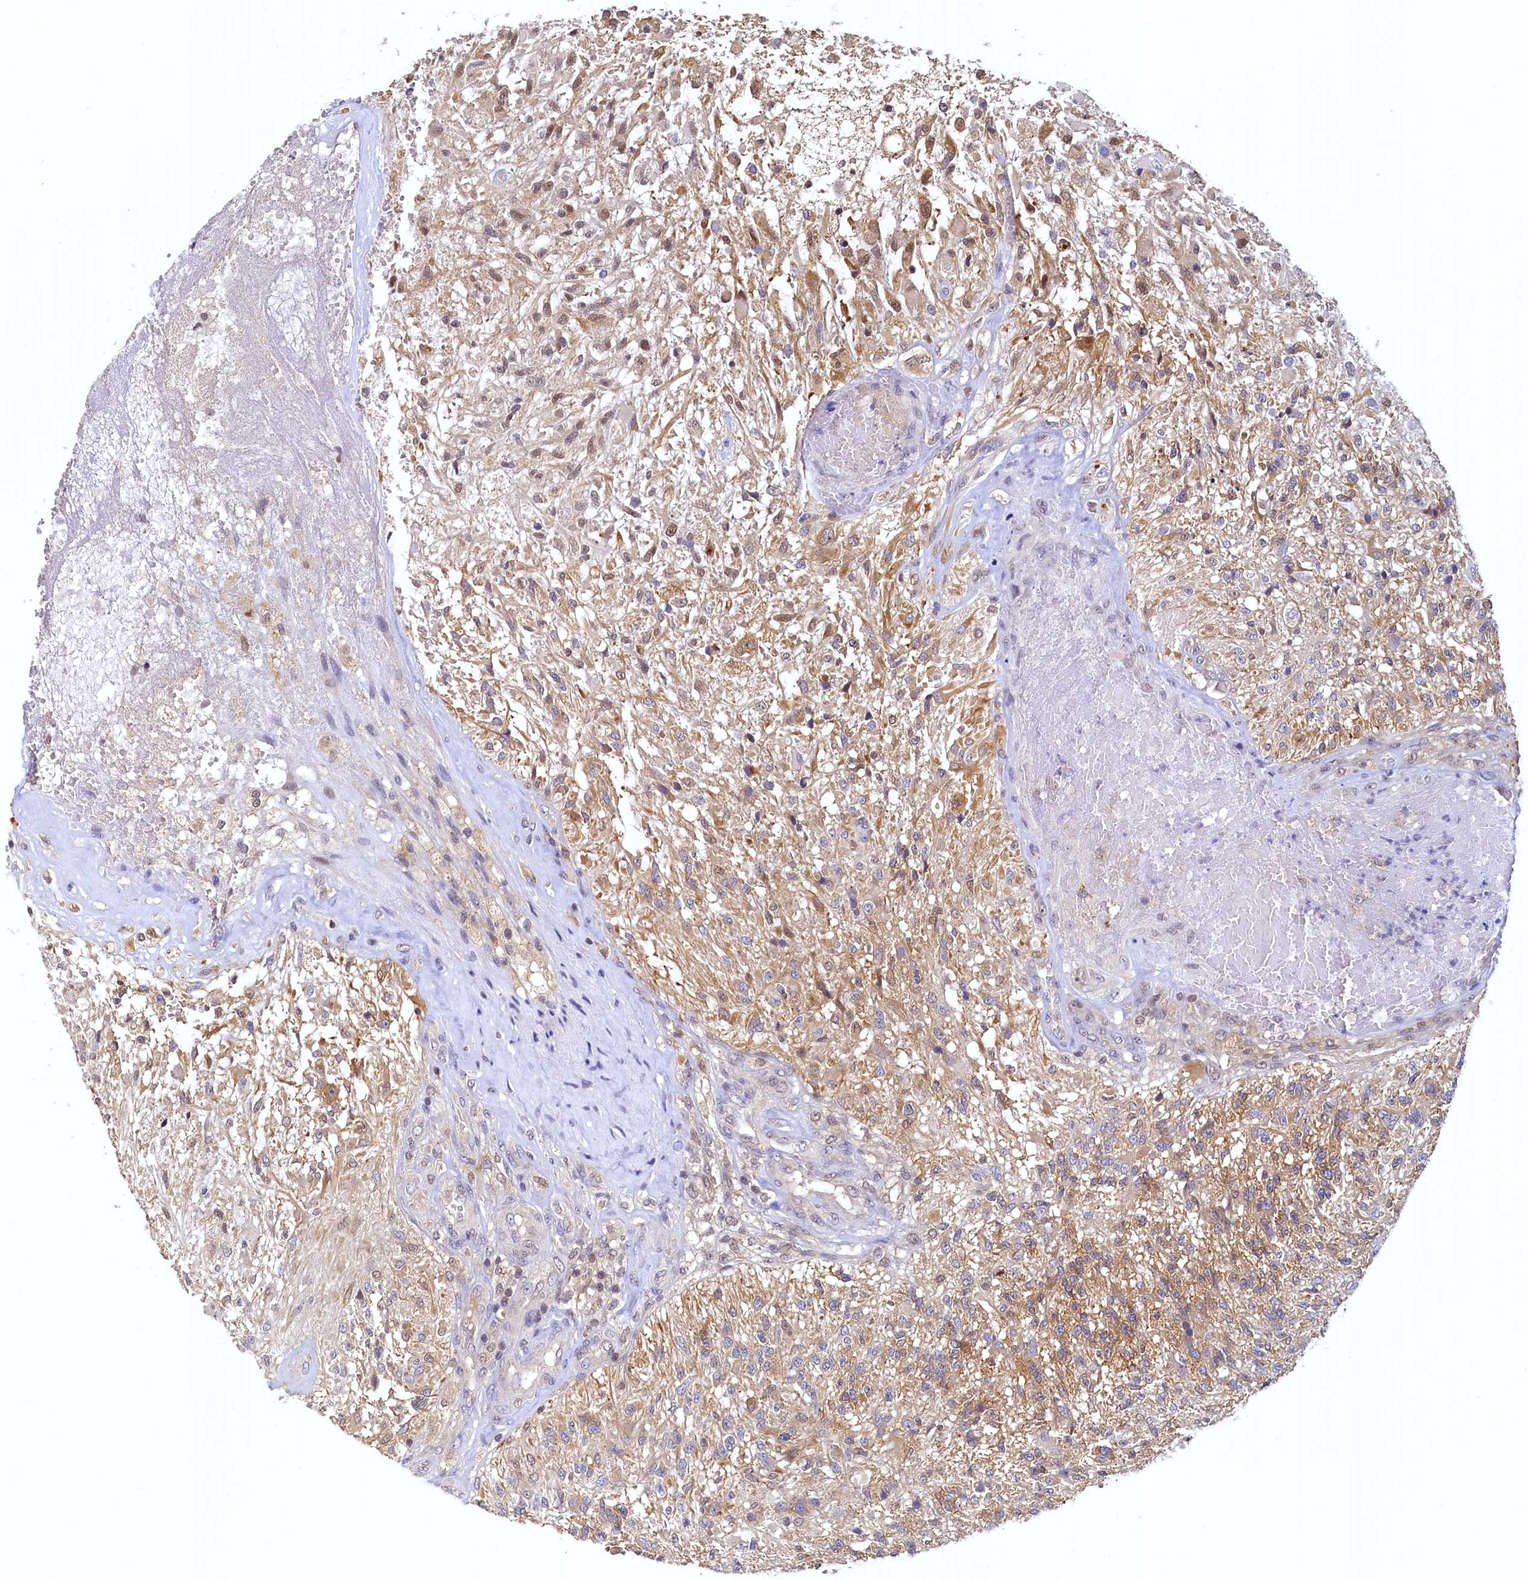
{"staining": {"intensity": "moderate", "quantity": ">75%", "location": "cytoplasmic/membranous,nuclear"}, "tissue": "glioma", "cell_type": "Tumor cells", "image_type": "cancer", "snomed": [{"axis": "morphology", "description": "Glioma, malignant, High grade"}, {"axis": "topography", "description": "Brain"}], "caption": "About >75% of tumor cells in human glioma reveal moderate cytoplasmic/membranous and nuclear protein positivity as visualized by brown immunohistochemical staining.", "gene": "PAAF1", "patient": {"sex": "male", "age": 56}}